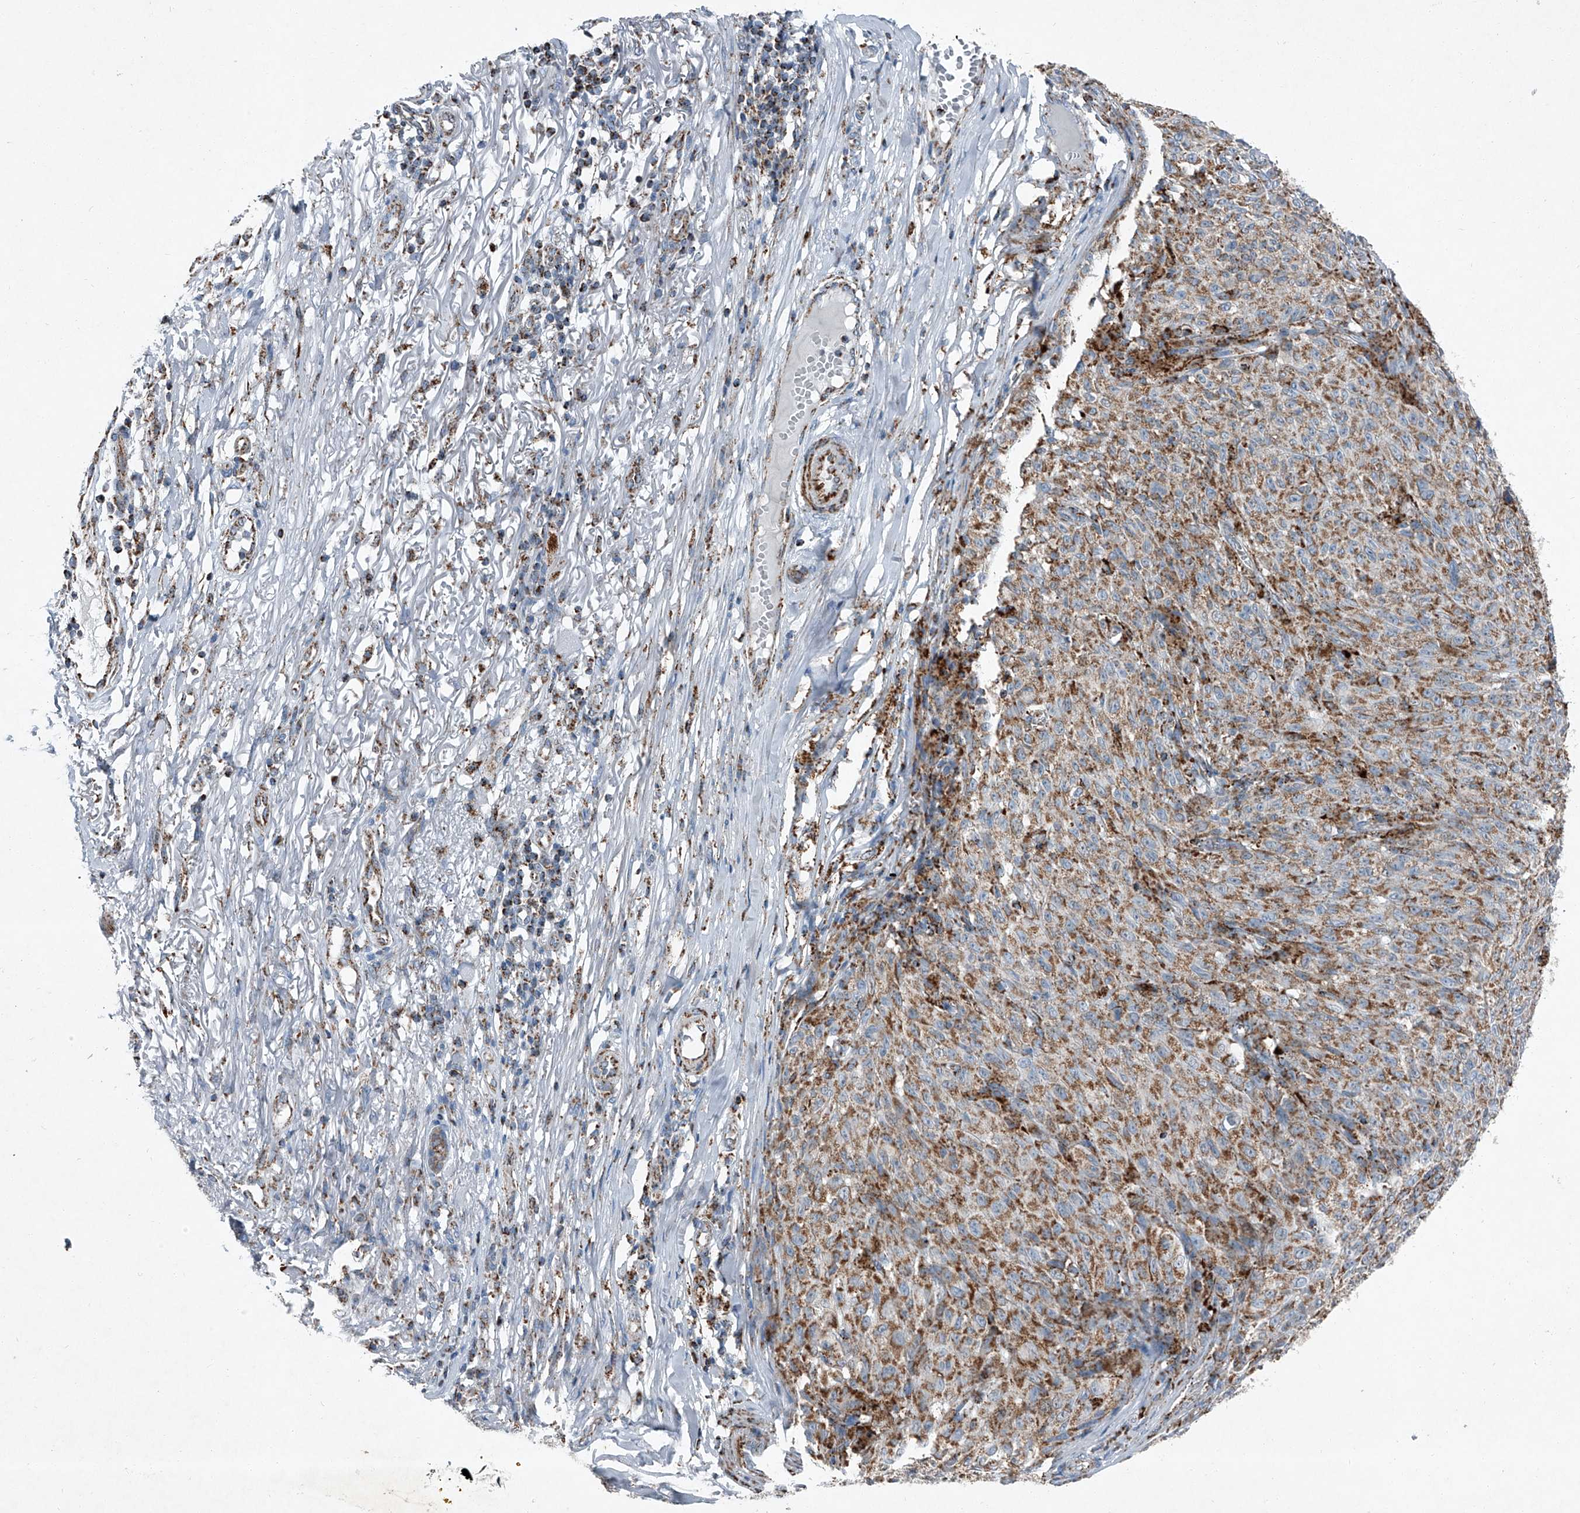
{"staining": {"intensity": "moderate", "quantity": ">75%", "location": "cytoplasmic/membranous"}, "tissue": "melanoma", "cell_type": "Tumor cells", "image_type": "cancer", "snomed": [{"axis": "morphology", "description": "Malignant melanoma, NOS"}, {"axis": "topography", "description": "Skin"}], "caption": "DAB immunohistochemical staining of human melanoma shows moderate cytoplasmic/membranous protein expression in approximately >75% of tumor cells.", "gene": "CHRNA7", "patient": {"sex": "female", "age": 82}}